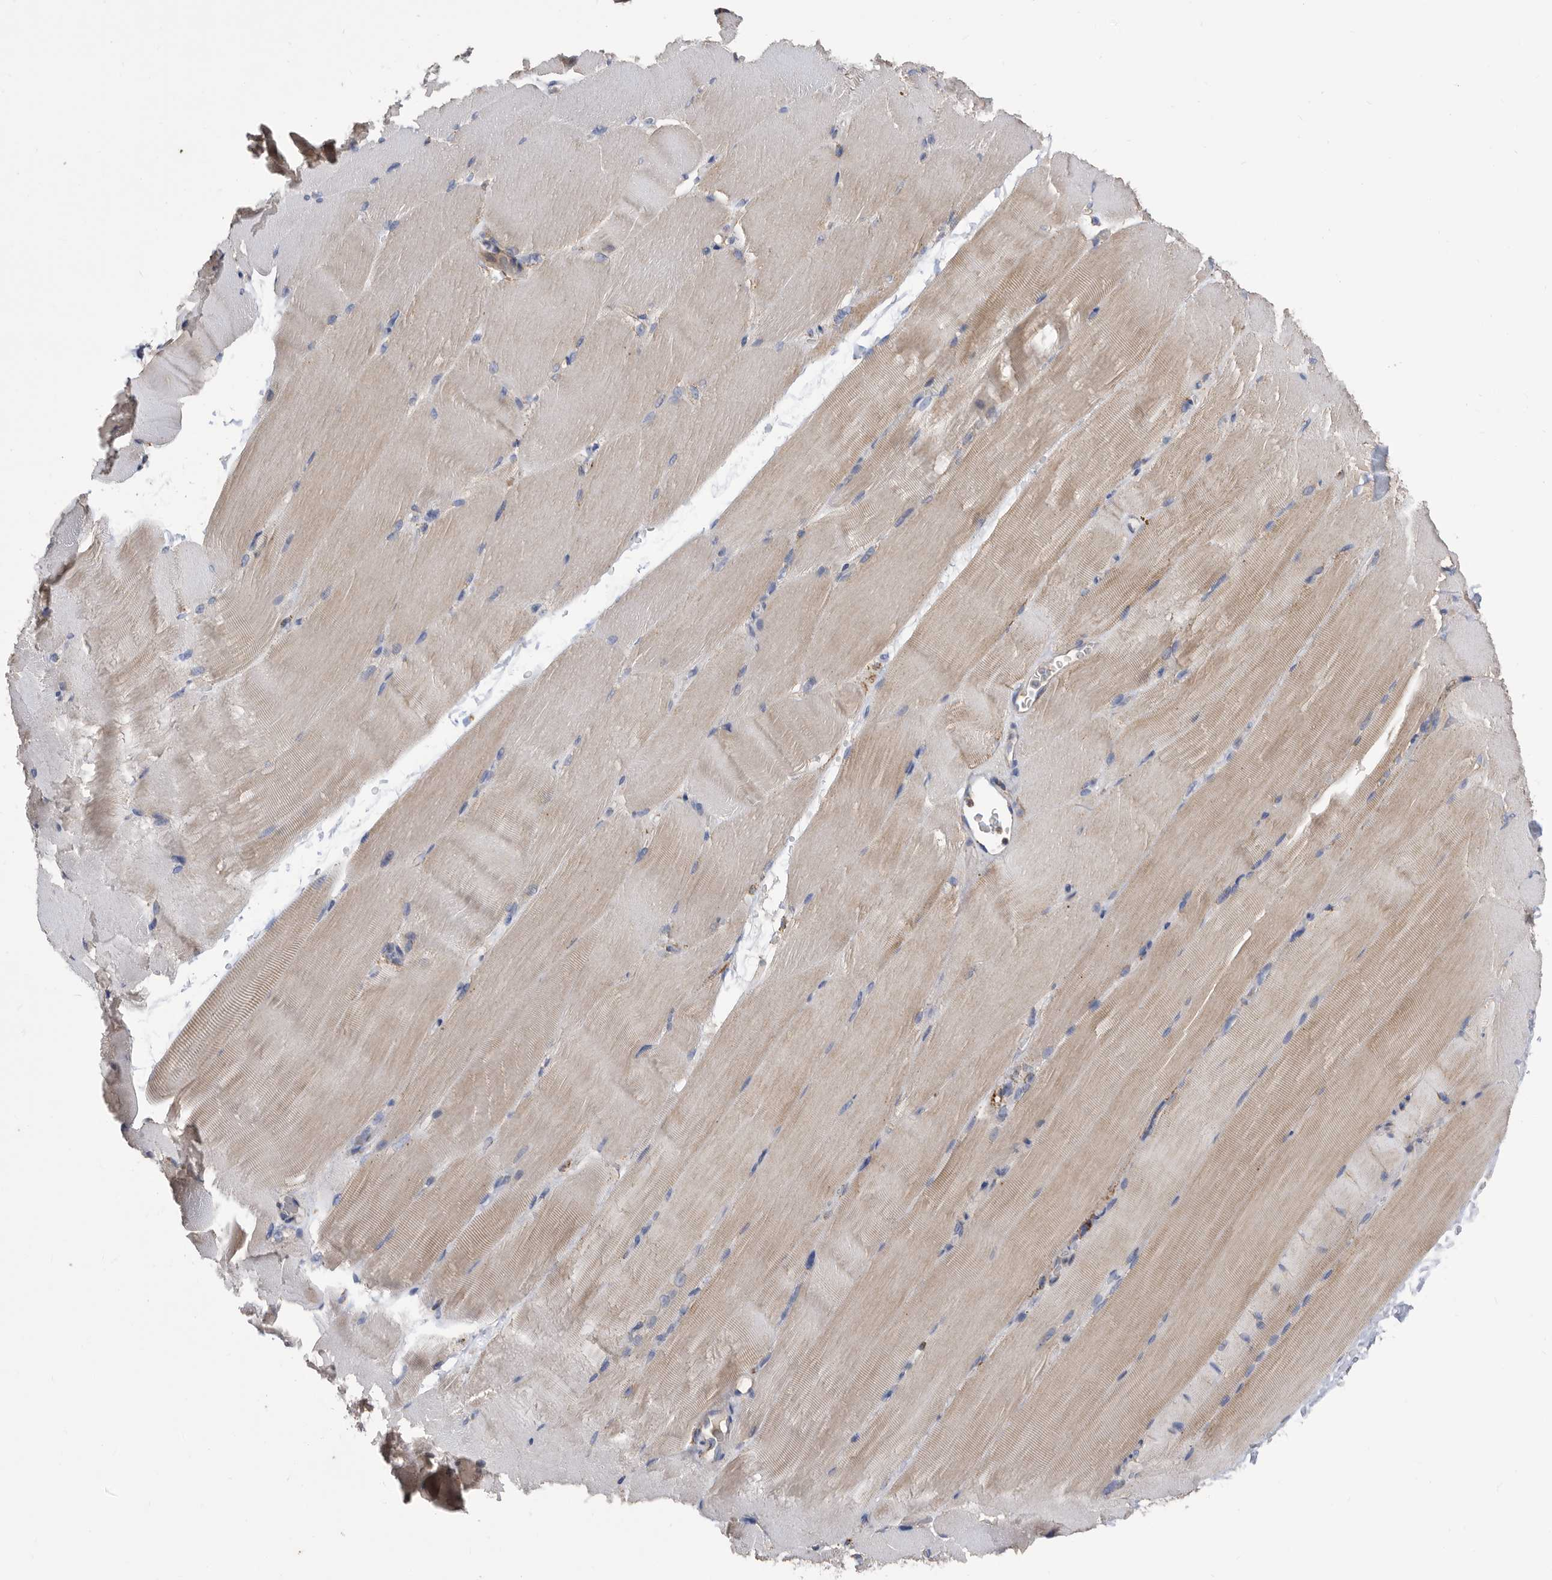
{"staining": {"intensity": "moderate", "quantity": "25%-75%", "location": "cytoplasmic/membranous"}, "tissue": "skeletal muscle", "cell_type": "Myocytes", "image_type": "normal", "snomed": [{"axis": "morphology", "description": "Normal tissue, NOS"}, {"axis": "topography", "description": "Skeletal muscle"}, {"axis": "topography", "description": "Parathyroid gland"}], "caption": "Brown immunohistochemical staining in normal skeletal muscle exhibits moderate cytoplasmic/membranous expression in about 25%-75% of myocytes. (Brightfield microscopy of DAB IHC at high magnification).", "gene": "WFDC1", "patient": {"sex": "female", "age": 37}}